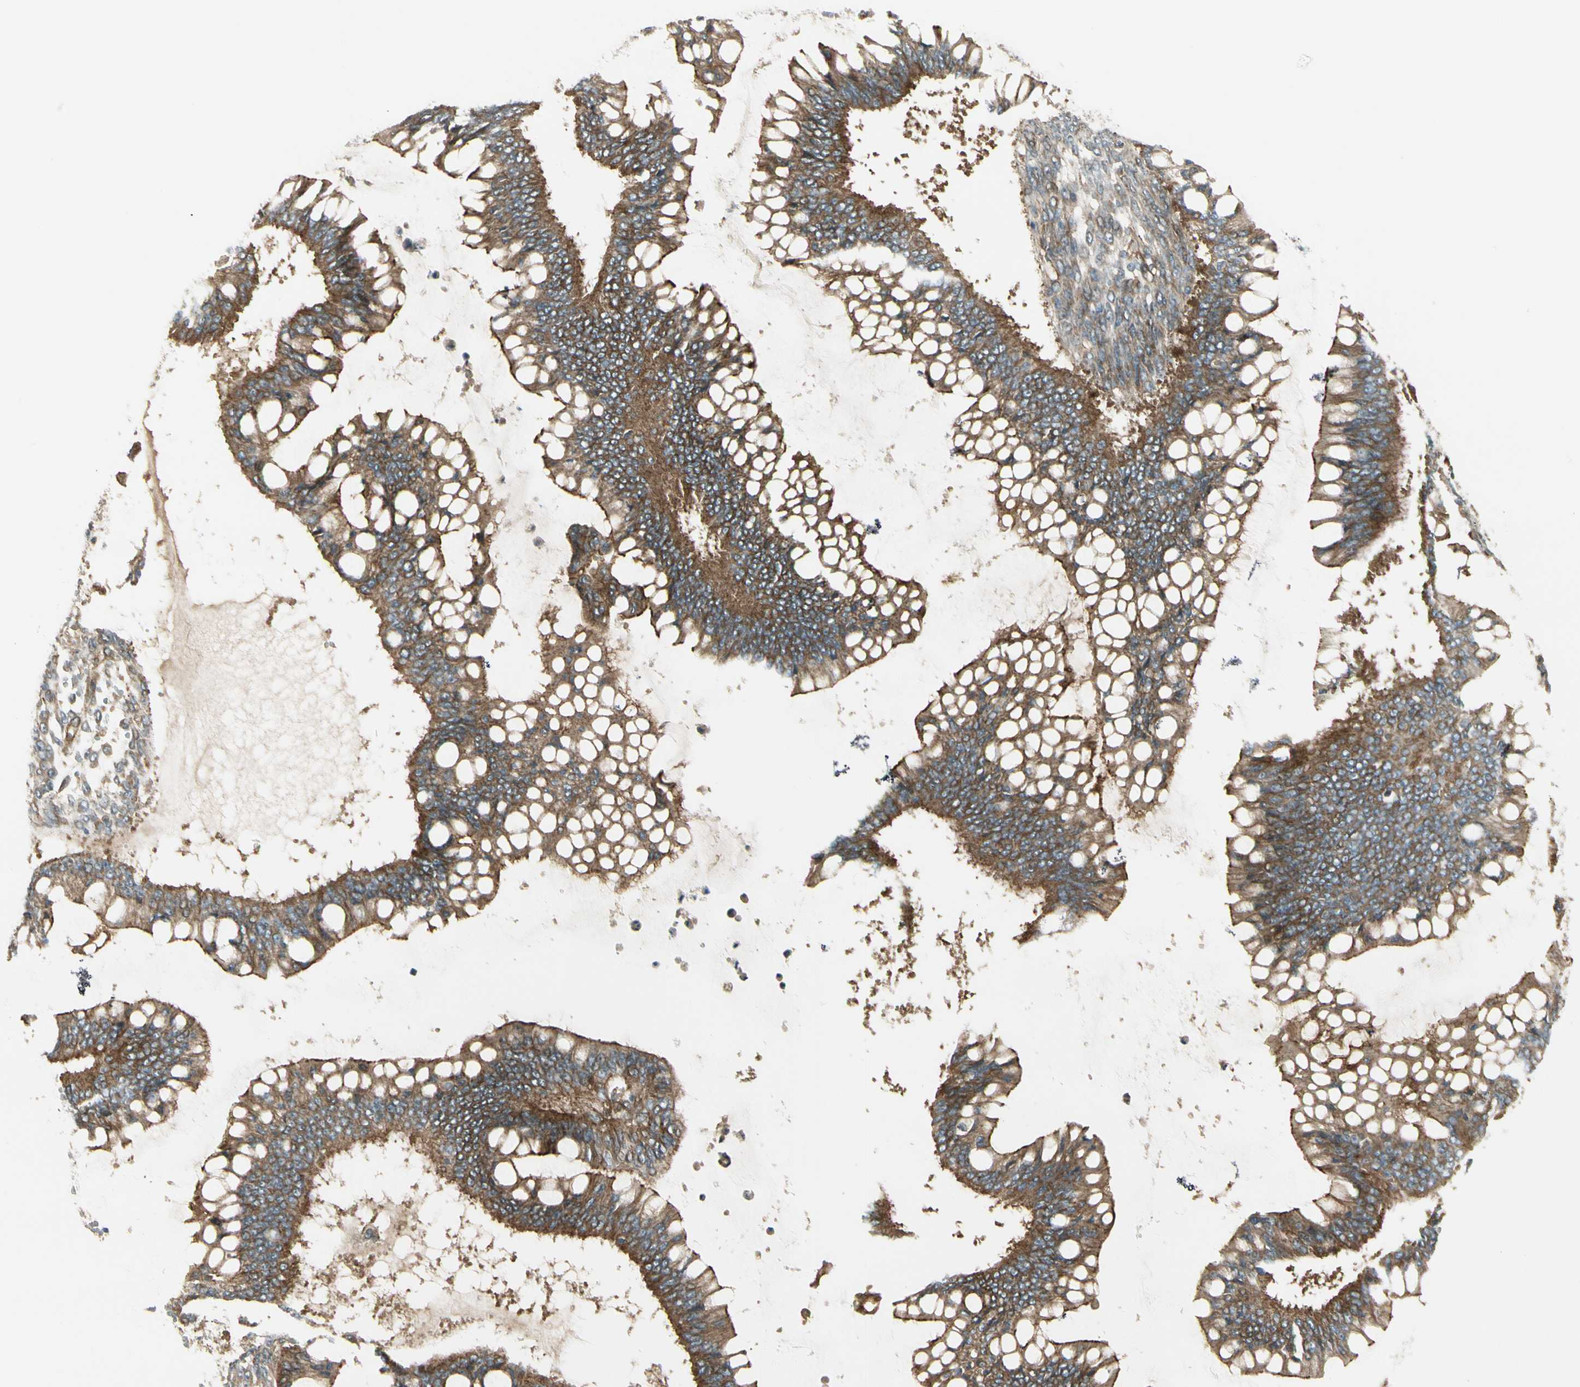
{"staining": {"intensity": "strong", "quantity": ">75%", "location": "cytoplasmic/membranous"}, "tissue": "ovarian cancer", "cell_type": "Tumor cells", "image_type": "cancer", "snomed": [{"axis": "morphology", "description": "Cystadenocarcinoma, mucinous, NOS"}, {"axis": "topography", "description": "Ovary"}], "caption": "Approximately >75% of tumor cells in ovarian cancer (mucinous cystadenocarcinoma) demonstrate strong cytoplasmic/membranous protein positivity as visualized by brown immunohistochemical staining.", "gene": "FKBP15", "patient": {"sex": "female", "age": 73}}